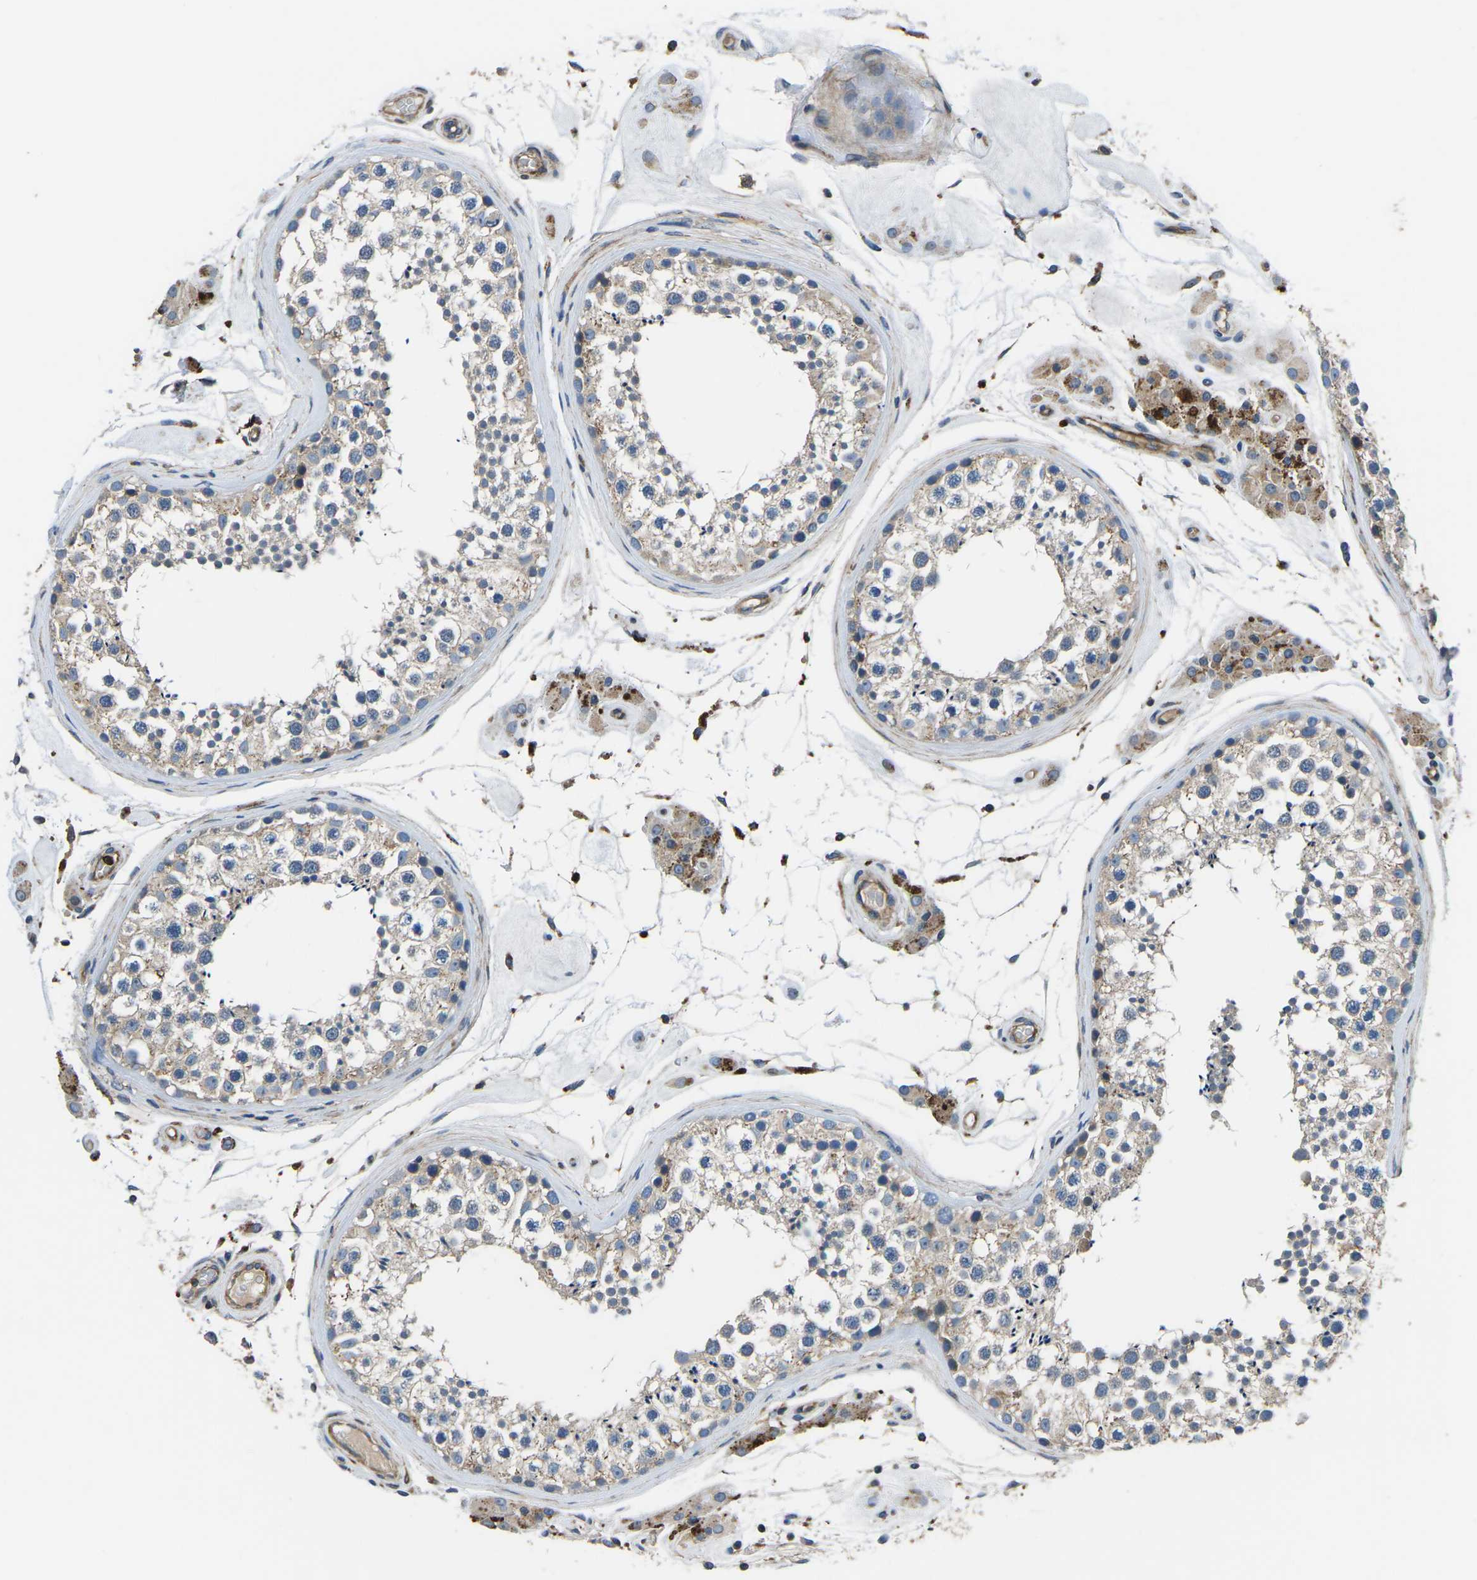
{"staining": {"intensity": "weak", "quantity": "25%-75%", "location": "cytoplasmic/membranous"}, "tissue": "testis", "cell_type": "Cells in seminiferous ducts", "image_type": "normal", "snomed": [{"axis": "morphology", "description": "Normal tissue, NOS"}, {"axis": "topography", "description": "Testis"}], "caption": "The photomicrograph exhibits immunohistochemical staining of normal testis. There is weak cytoplasmic/membranous expression is identified in about 25%-75% of cells in seminiferous ducts. (DAB IHC, brown staining for protein, blue staining for nuclei).", "gene": "KCNJ15", "patient": {"sex": "male", "age": 46}}